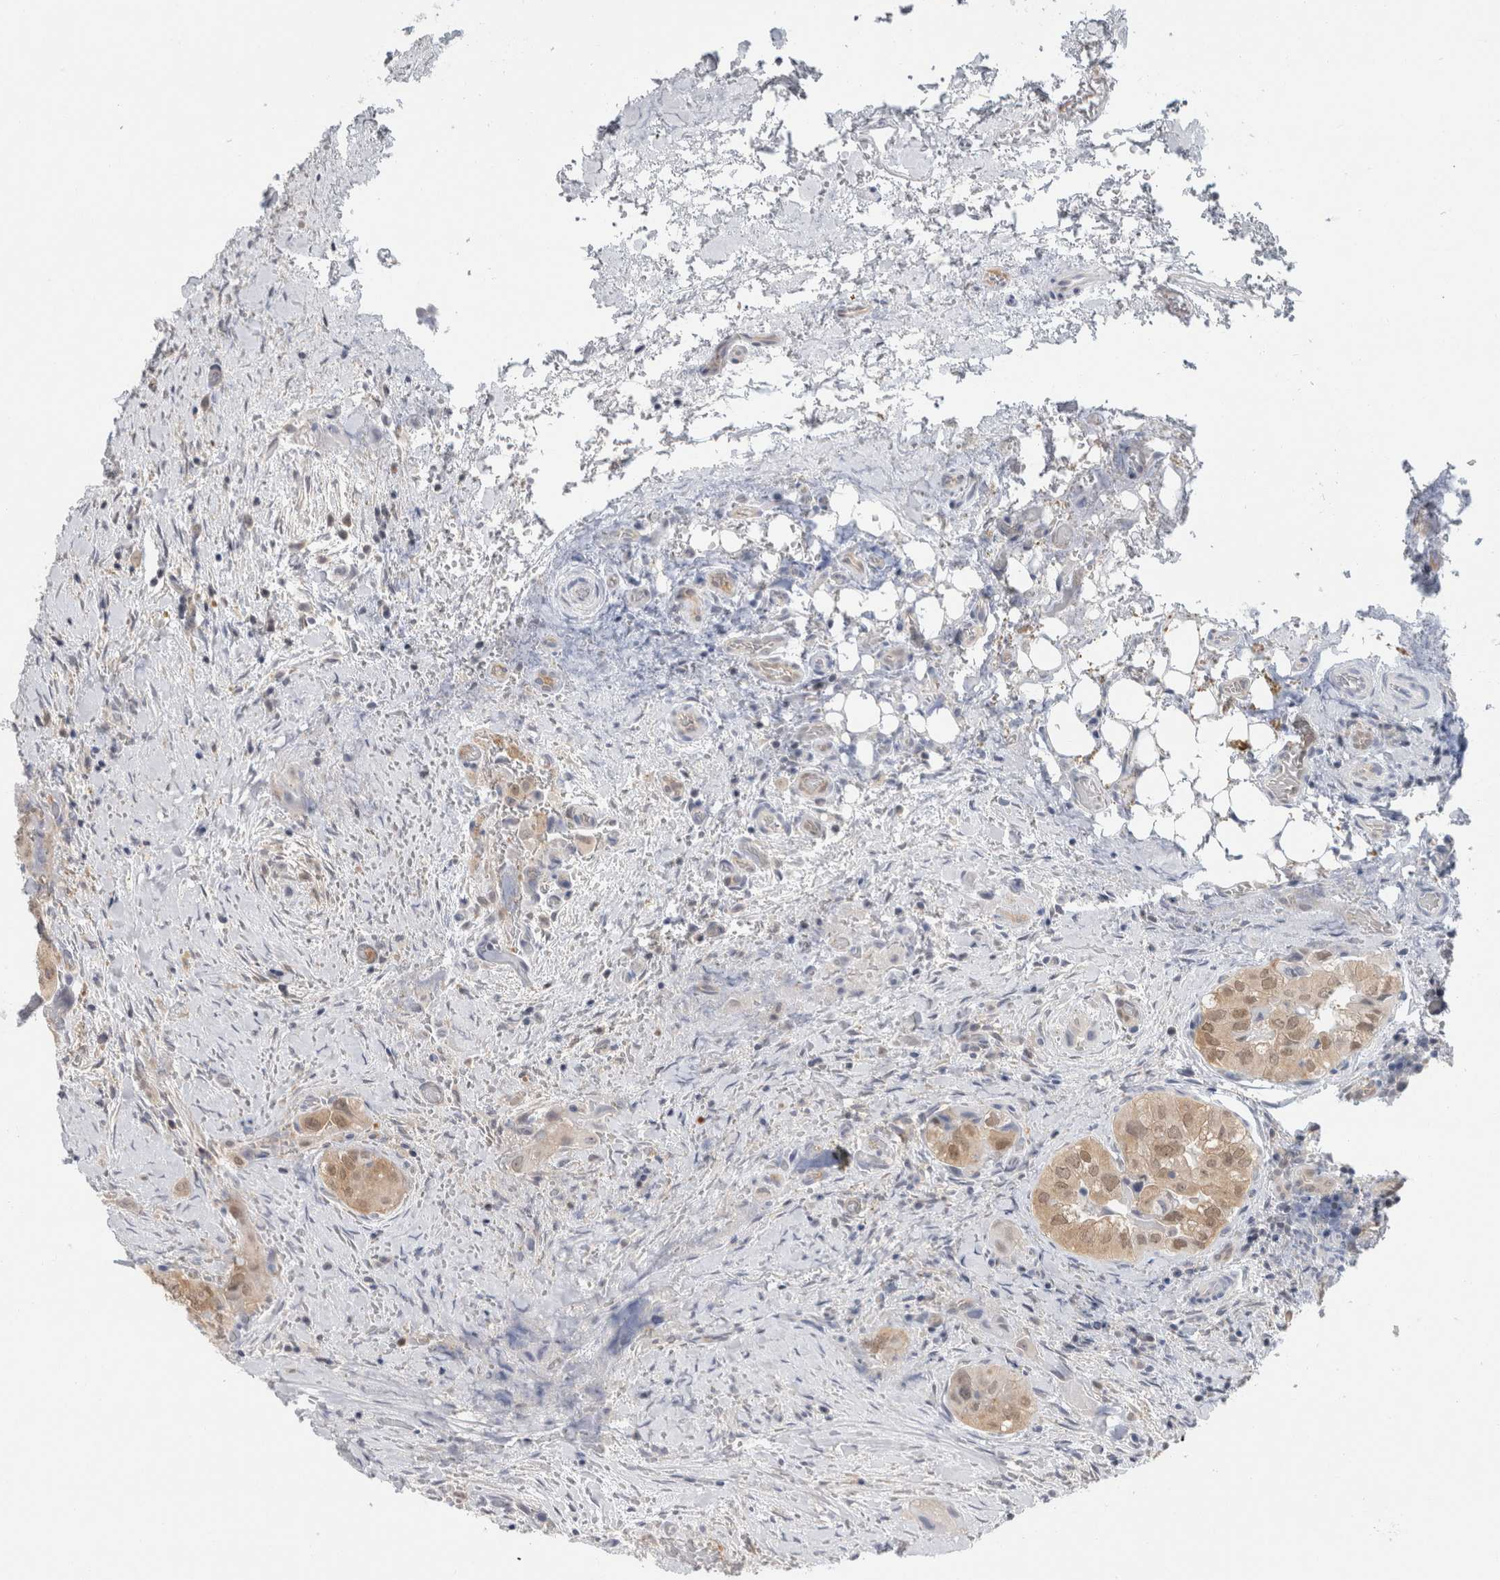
{"staining": {"intensity": "moderate", "quantity": ">75%", "location": "cytoplasmic/membranous,nuclear"}, "tissue": "thyroid cancer", "cell_type": "Tumor cells", "image_type": "cancer", "snomed": [{"axis": "morphology", "description": "Papillary adenocarcinoma, NOS"}, {"axis": "topography", "description": "Thyroid gland"}], "caption": "This micrograph demonstrates immunohistochemistry staining of thyroid cancer (papillary adenocarcinoma), with medium moderate cytoplasmic/membranous and nuclear staining in about >75% of tumor cells.", "gene": "CASP6", "patient": {"sex": "female", "age": 59}}